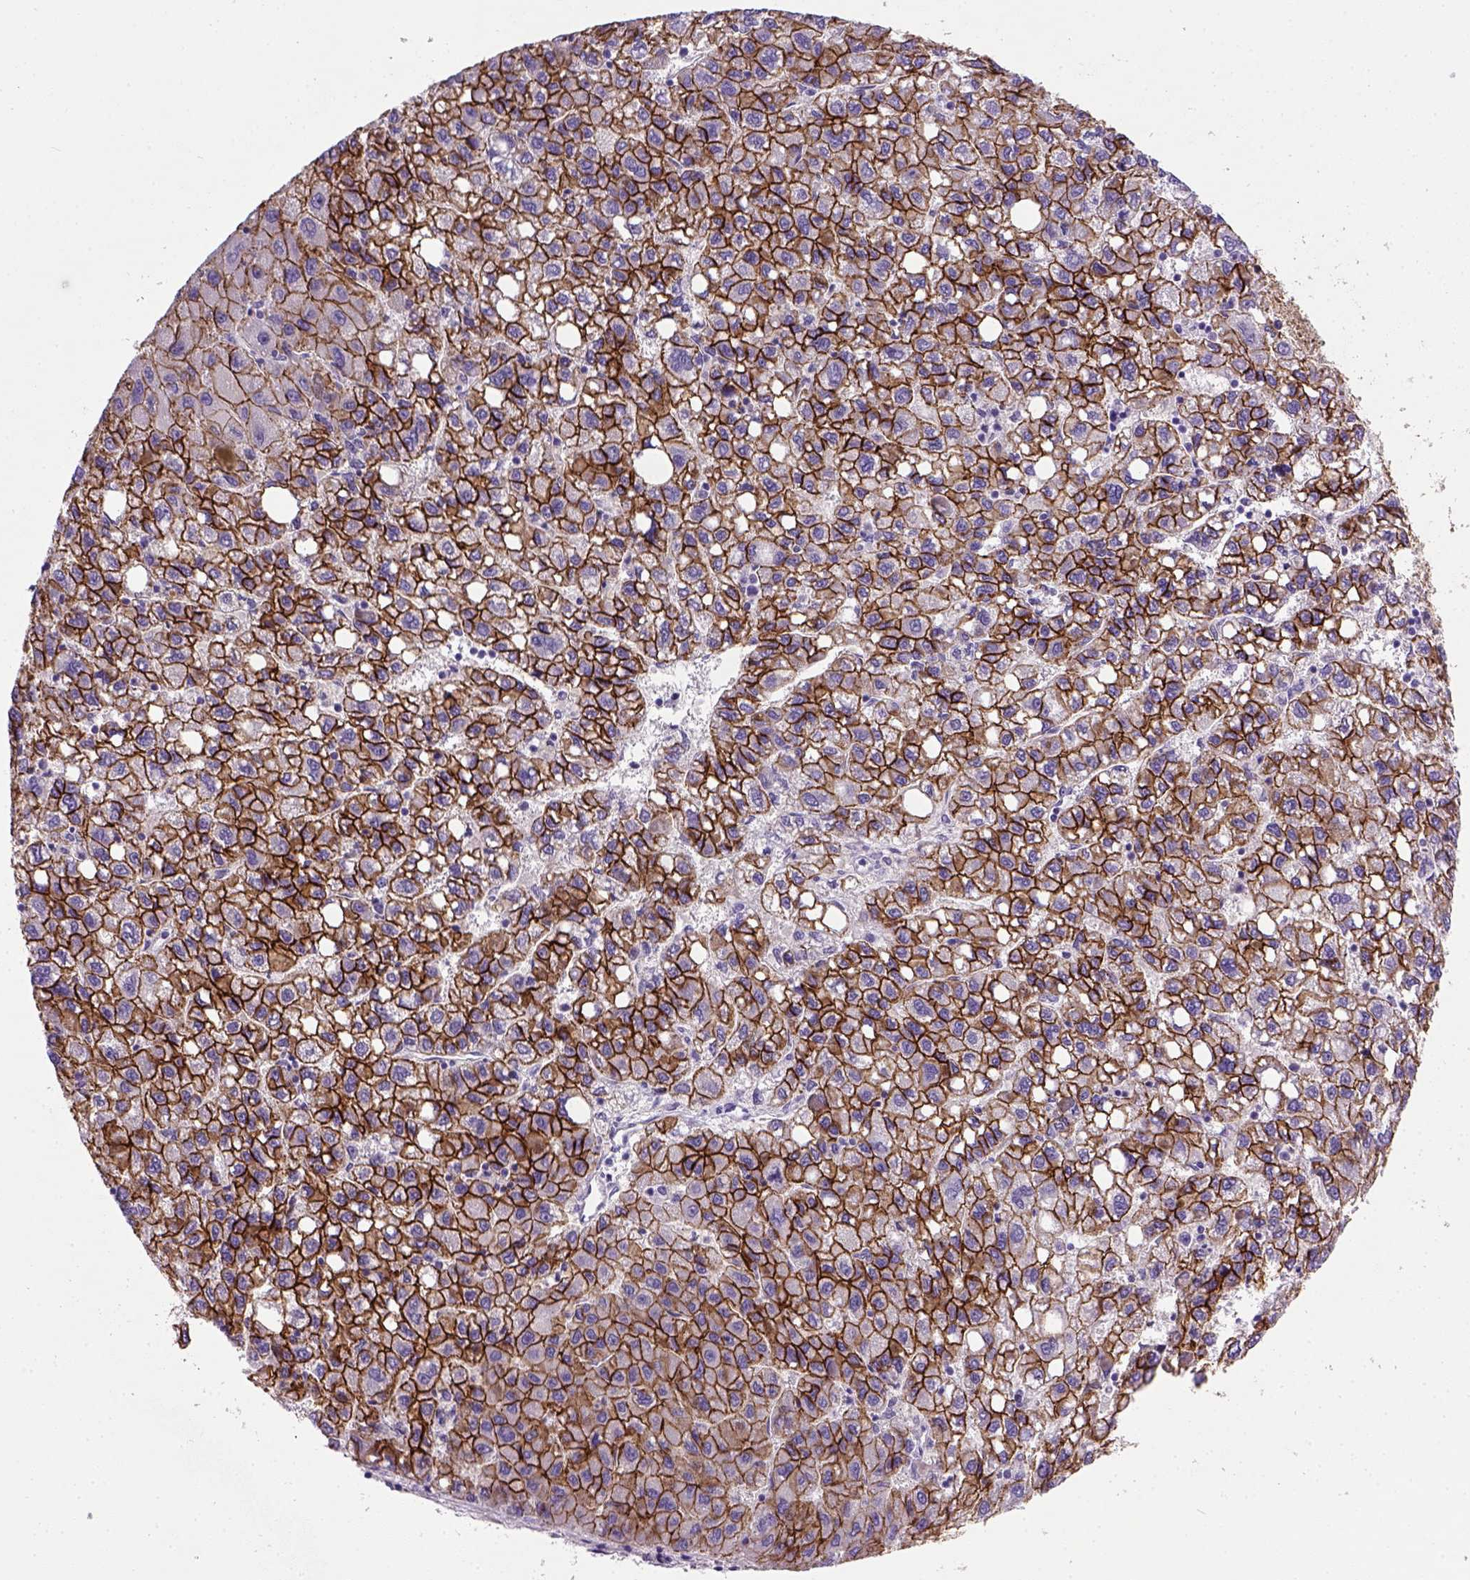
{"staining": {"intensity": "strong", "quantity": ">75%", "location": "cytoplasmic/membranous"}, "tissue": "liver cancer", "cell_type": "Tumor cells", "image_type": "cancer", "snomed": [{"axis": "morphology", "description": "Carcinoma, Hepatocellular, NOS"}, {"axis": "topography", "description": "Liver"}], "caption": "A micrograph of human liver cancer stained for a protein shows strong cytoplasmic/membranous brown staining in tumor cells.", "gene": "CDH1", "patient": {"sex": "female", "age": 82}}